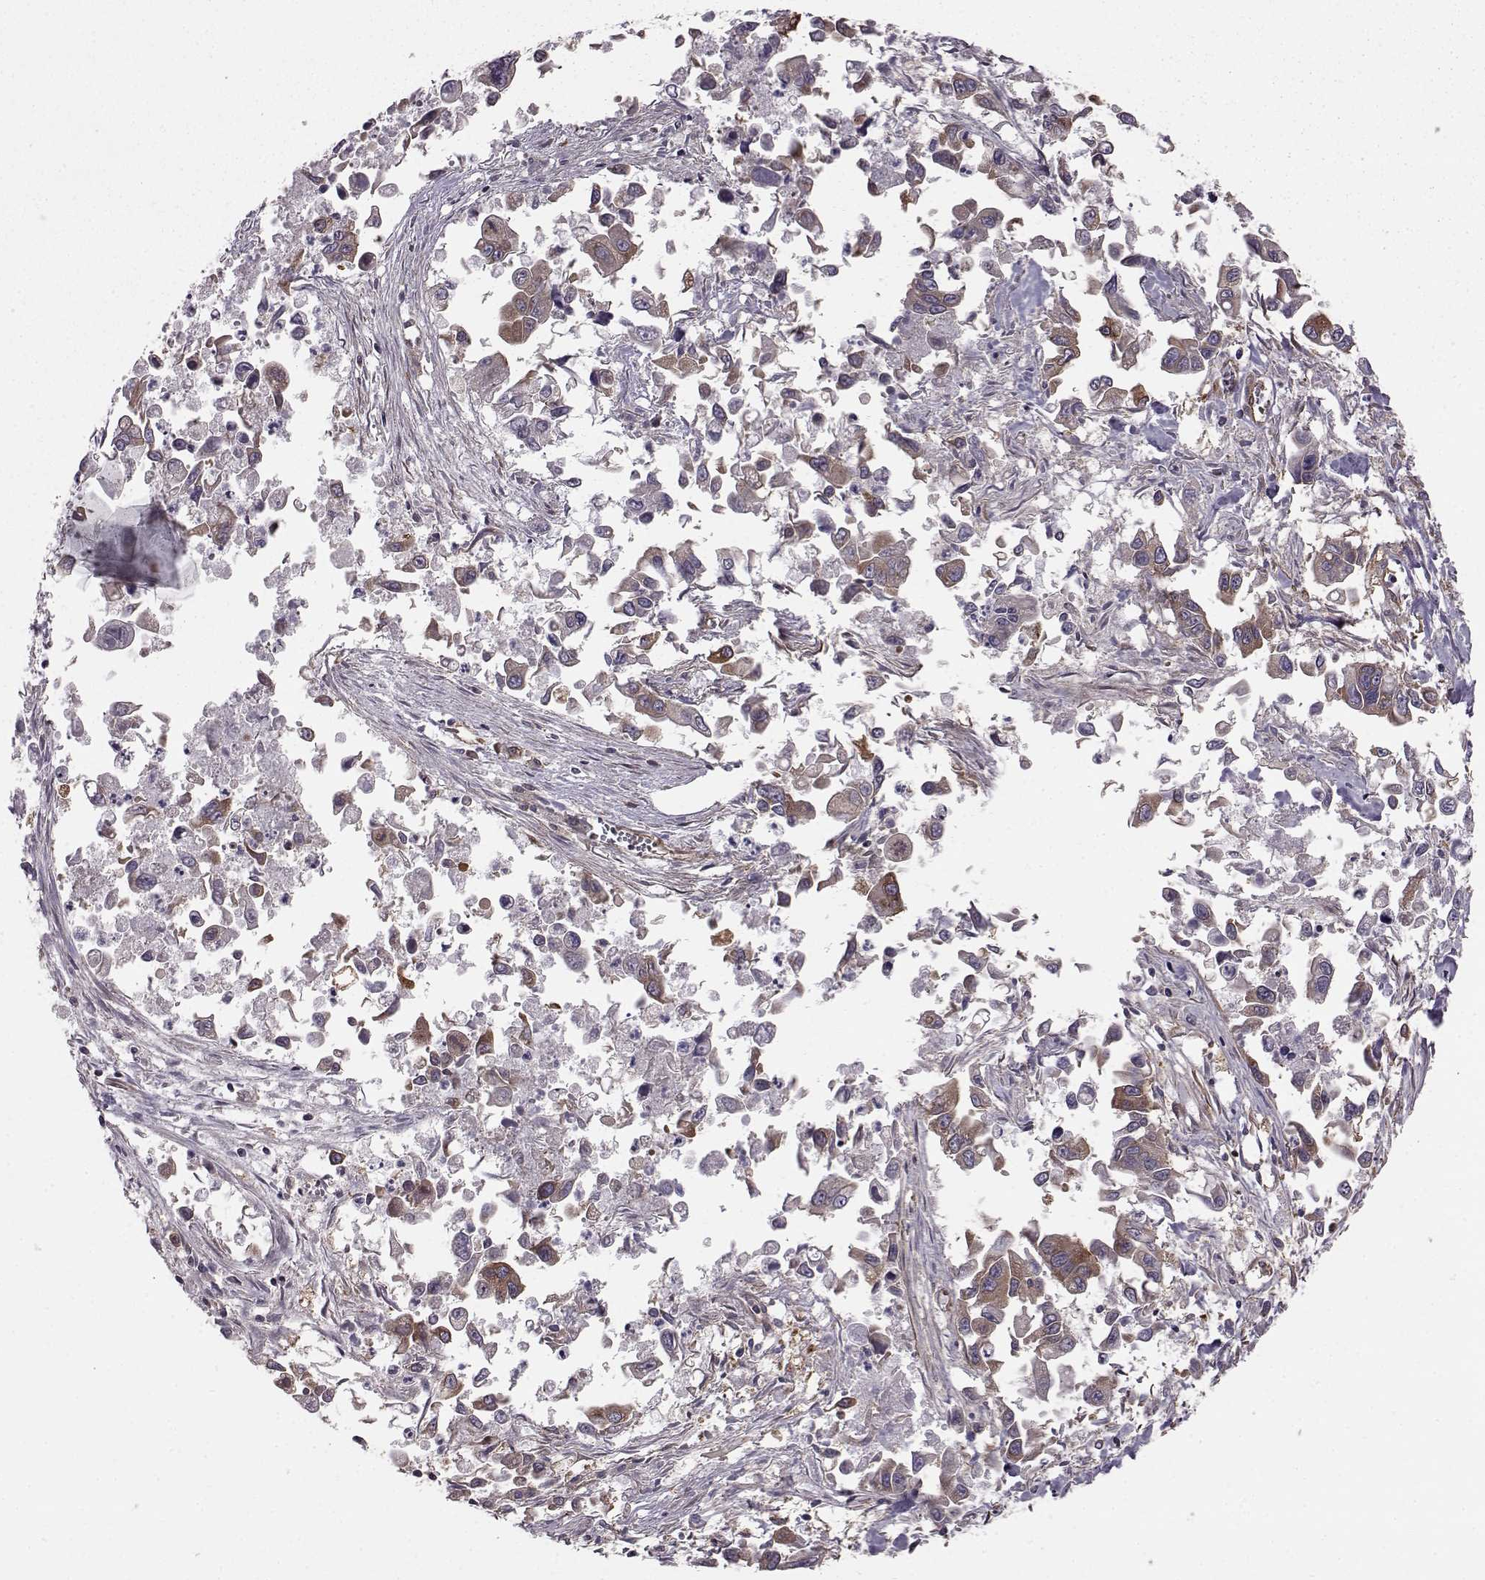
{"staining": {"intensity": "moderate", "quantity": "<25%", "location": "cytoplasmic/membranous"}, "tissue": "pancreatic cancer", "cell_type": "Tumor cells", "image_type": "cancer", "snomed": [{"axis": "morphology", "description": "Adenocarcinoma, NOS"}, {"axis": "topography", "description": "Pancreas"}], "caption": "IHC photomicrograph of adenocarcinoma (pancreatic) stained for a protein (brown), which reveals low levels of moderate cytoplasmic/membranous staining in approximately <25% of tumor cells.", "gene": "RABGAP1", "patient": {"sex": "female", "age": 83}}